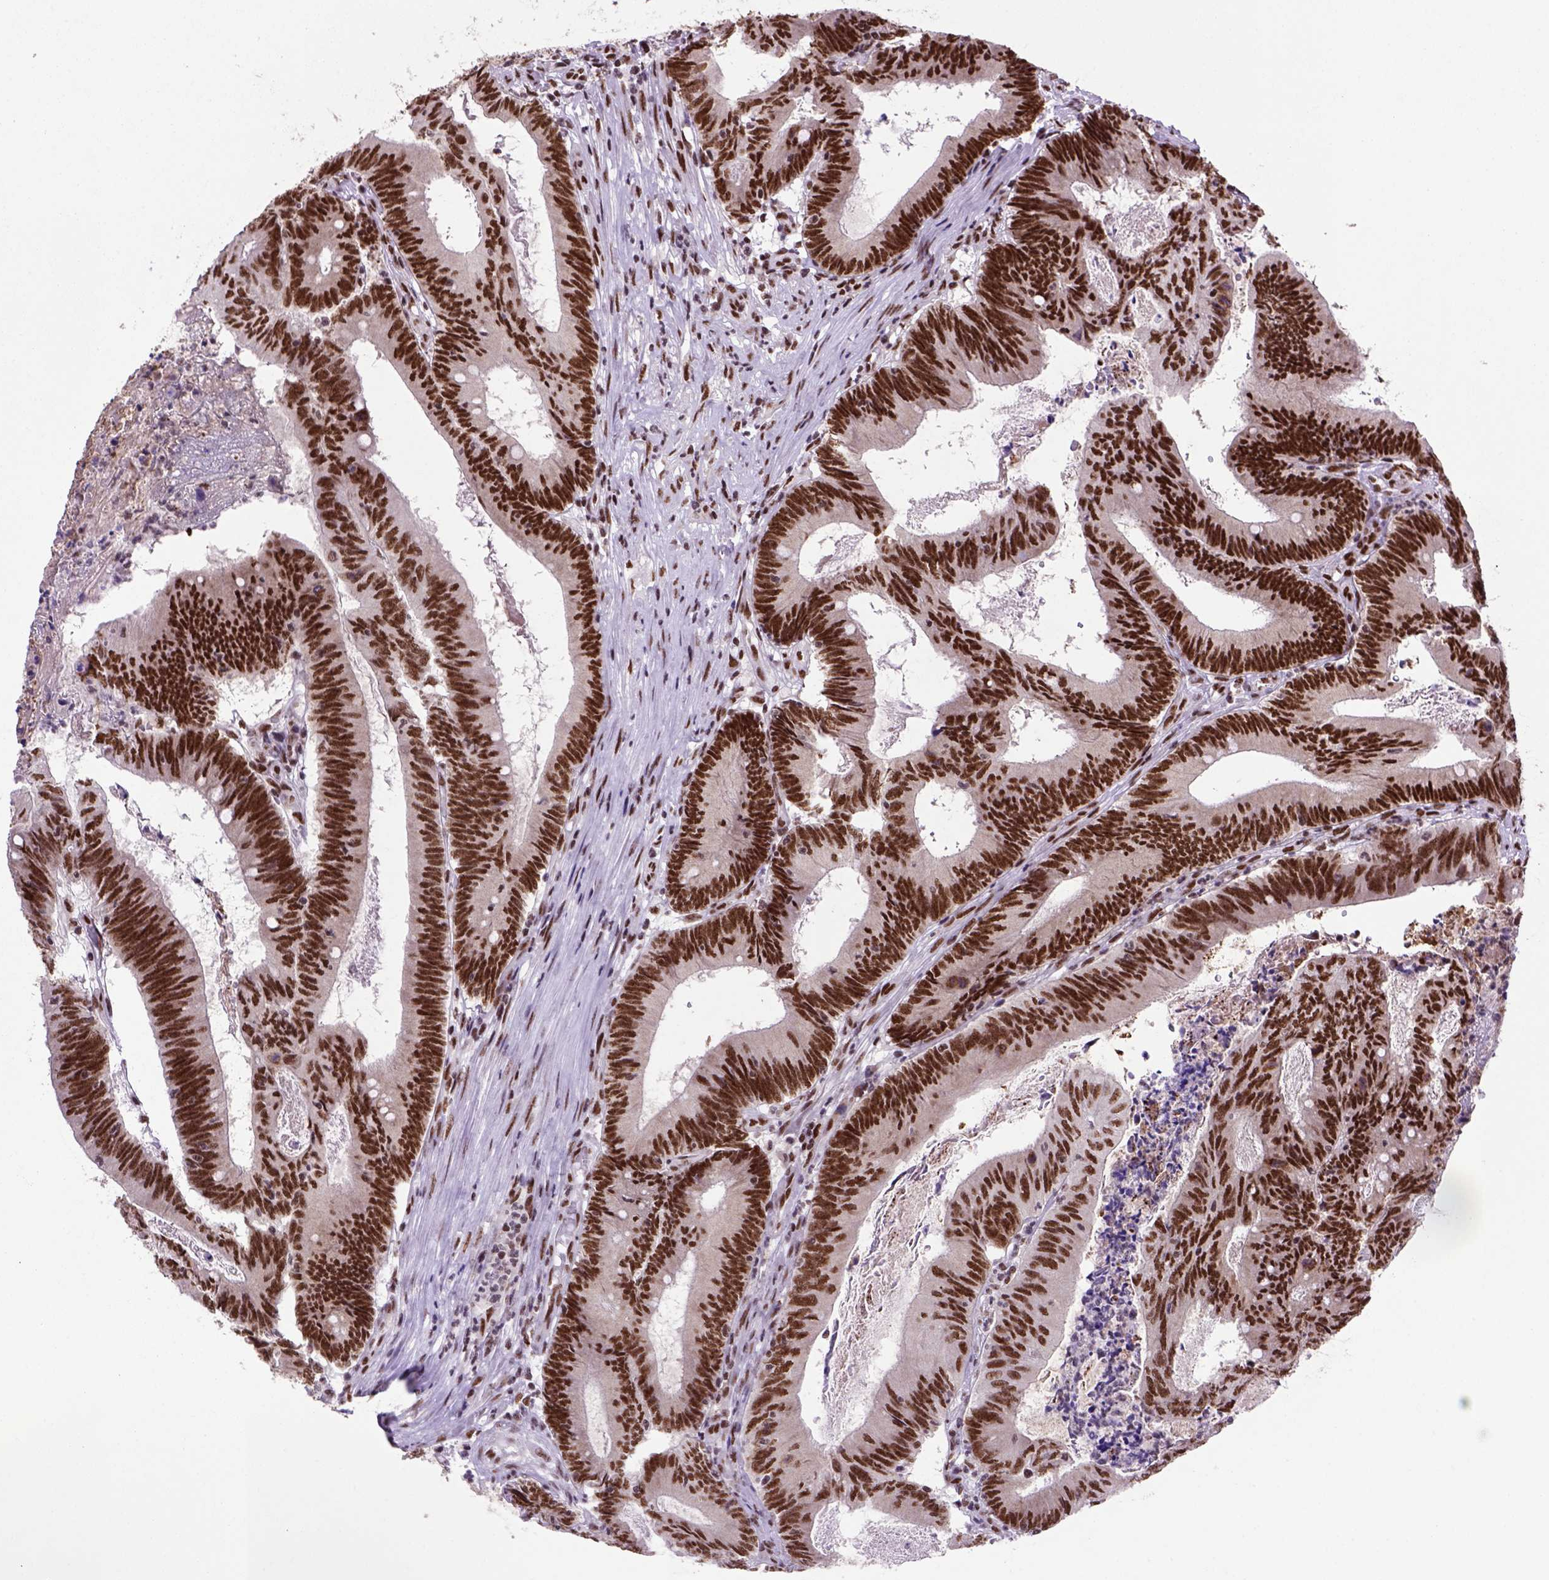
{"staining": {"intensity": "strong", "quantity": ">75%", "location": "nuclear"}, "tissue": "colorectal cancer", "cell_type": "Tumor cells", "image_type": "cancer", "snomed": [{"axis": "morphology", "description": "Adenocarcinoma, NOS"}, {"axis": "topography", "description": "Colon"}], "caption": "Colorectal cancer (adenocarcinoma) stained with IHC displays strong nuclear staining in about >75% of tumor cells.", "gene": "NSMCE2", "patient": {"sex": "female", "age": 70}}